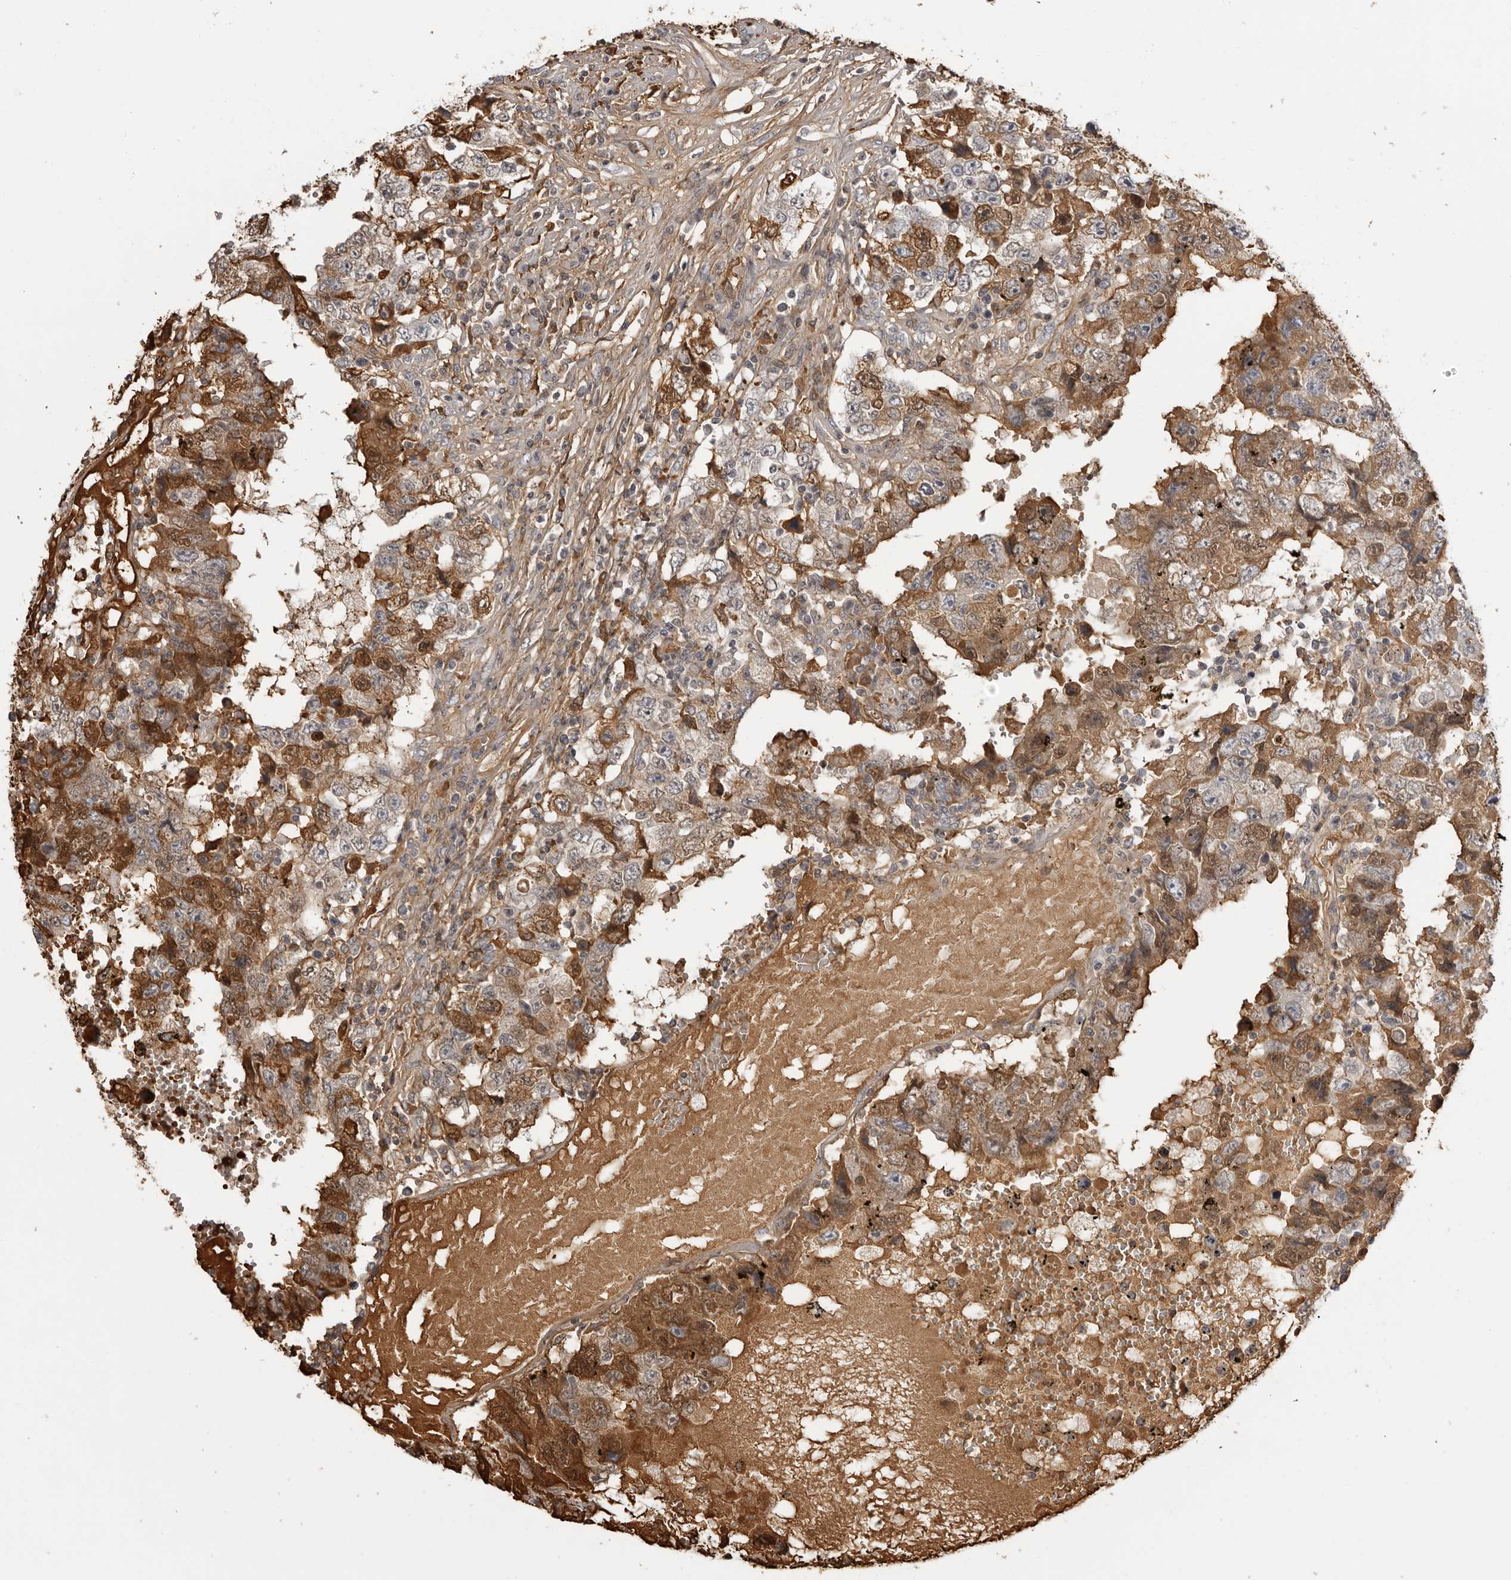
{"staining": {"intensity": "moderate", "quantity": "25%-75%", "location": "cytoplasmic/membranous"}, "tissue": "testis cancer", "cell_type": "Tumor cells", "image_type": "cancer", "snomed": [{"axis": "morphology", "description": "Carcinoma, Embryonal, NOS"}, {"axis": "topography", "description": "Testis"}], "caption": "A brown stain labels moderate cytoplasmic/membranous staining of a protein in testis cancer tumor cells. The staining is performed using DAB brown chromogen to label protein expression. The nuclei are counter-stained blue using hematoxylin.", "gene": "PLEKHF2", "patient": {"sex": "male", "age": 26}}